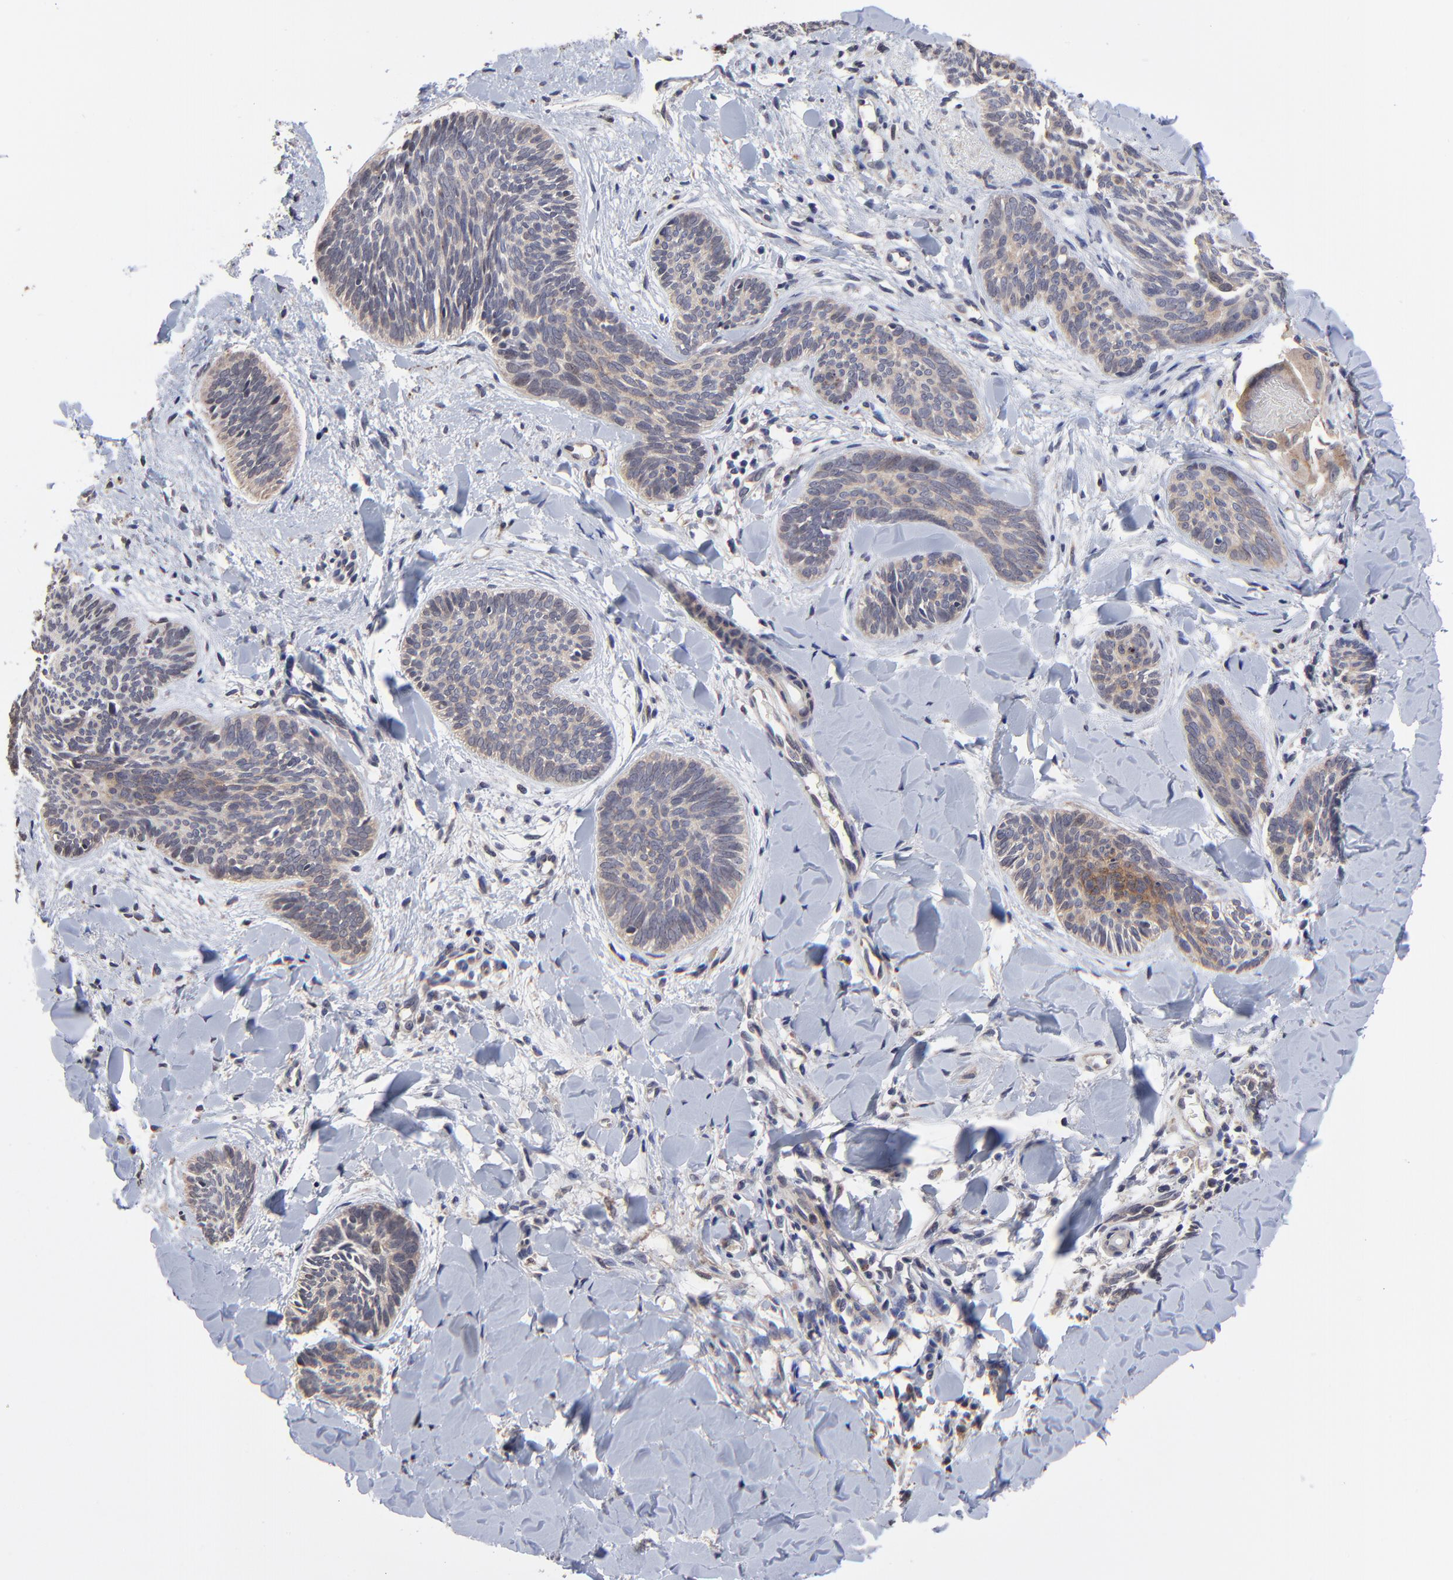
{"staining": {"intensity": "weak", "quantity": "25%-75%", "location": "cytoplasmic/membranous"}, "tissue": "skin cancer", "cell_type": "Tumor cells", "image_type": "cancer", "snomed": [{"axis": "morphology", "description": "Basal cell carcinoma"}, {"axis": "topography", "description": "Skin"}], "caption": "Immunohistochemical staining of human skin cancer shows low levels of weak cytoplasmic/membranous protein positivity in approximately 25%-75% of tumor cells.", "gene": "PDE4B", "patient": {"sex": "female", "age": 81}}